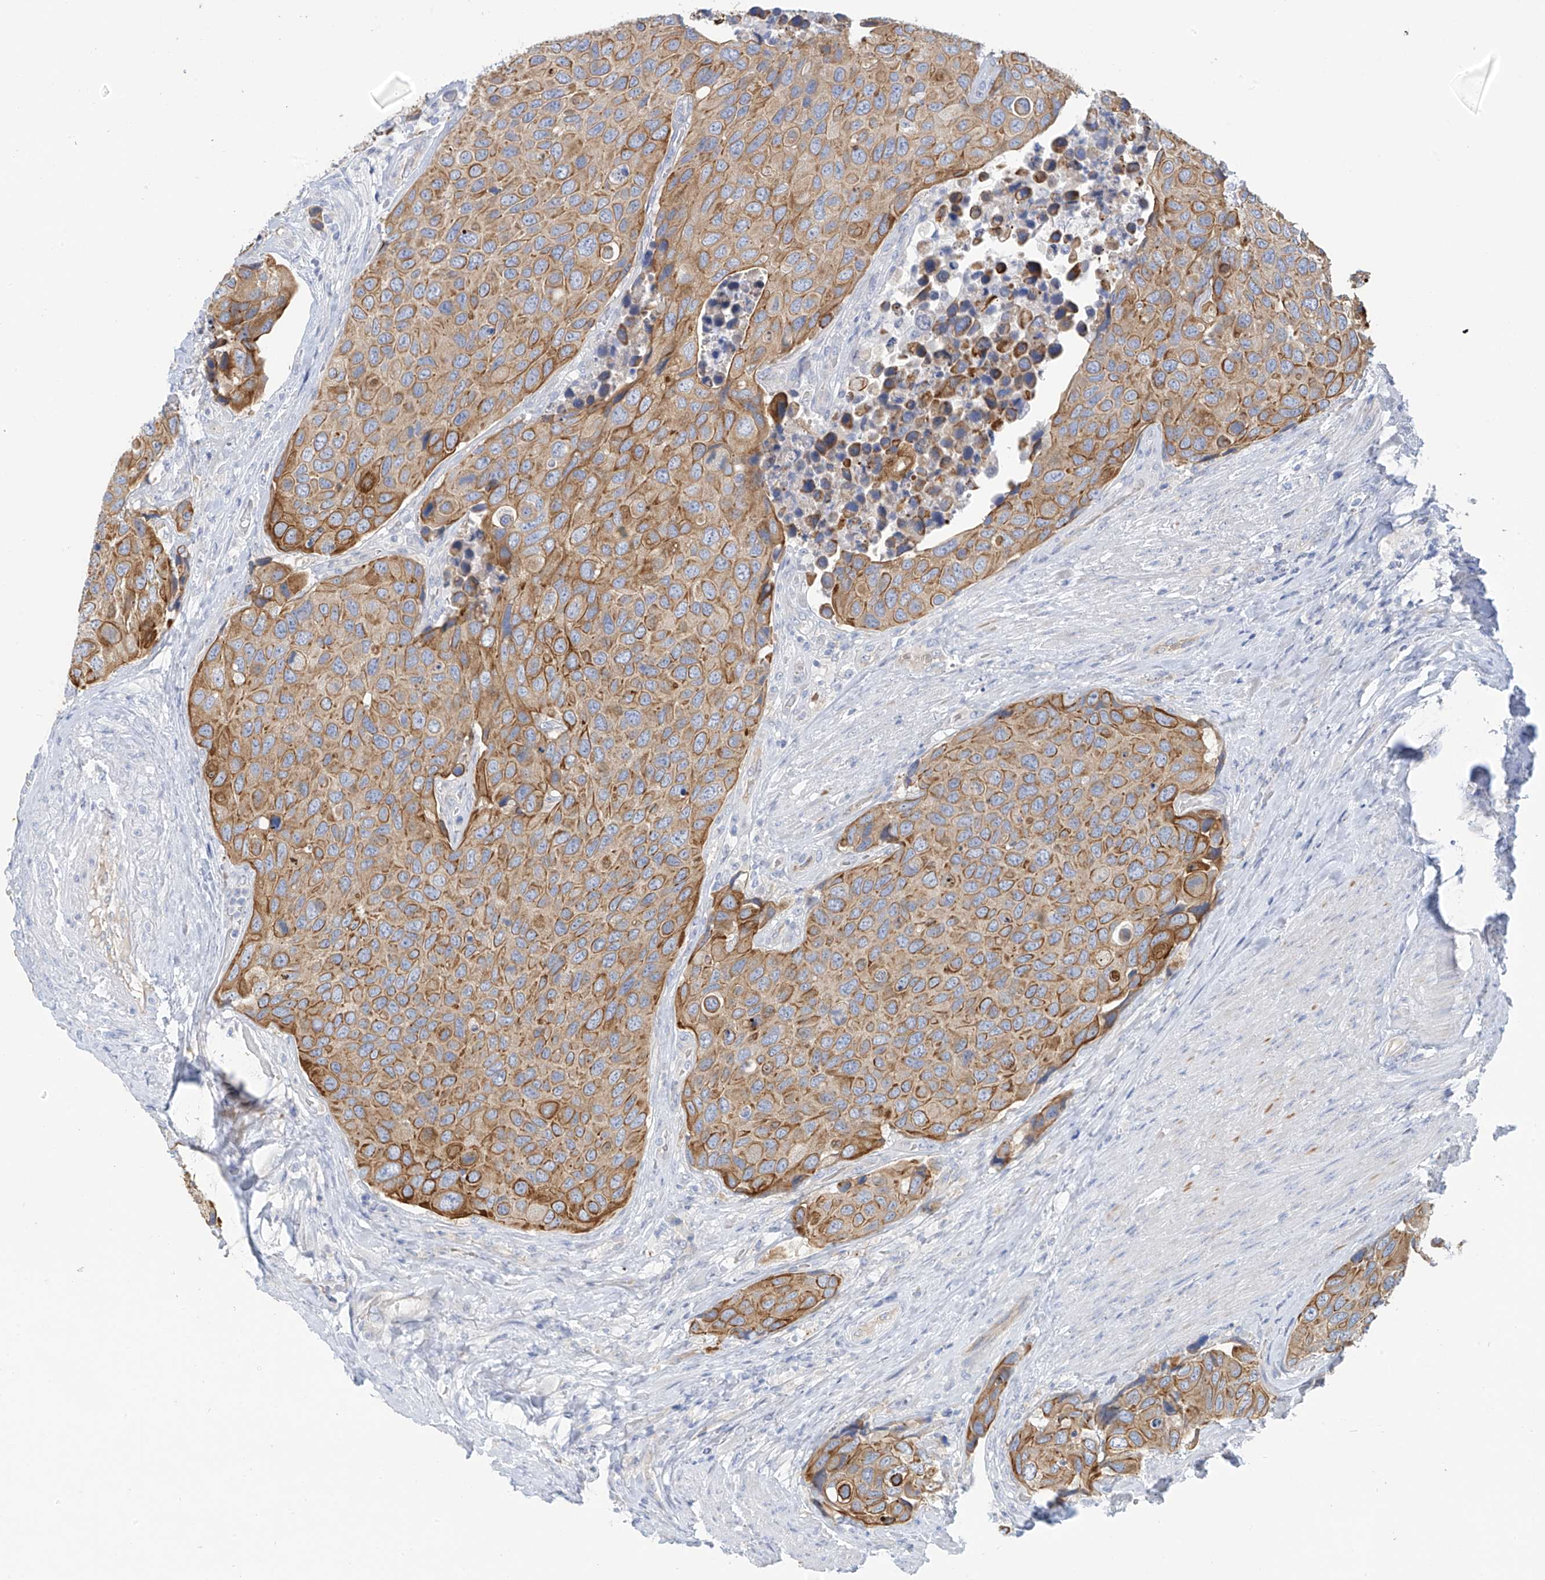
{"staining": {"intensity": "moderate", "quantity": ">75%", "location": "cytoplasmic/membranous"}, "tissue": "urothelial cancer", "cell_type": "Tumor cells", "image_type": "cancer", "snomed": [{"axis": "morphology", "description": "Urothelial carcinoma, High grade"}, {"axis": "topography", "description": "Urinary bladder"}], "caption": "Urothelial cancer tissue shows moderate cytoplasmic/membranous positivity in approximately >75% of tumor cells", "gene": "PIK3C2B", "patient": {"sex": "male", "age": 74}}